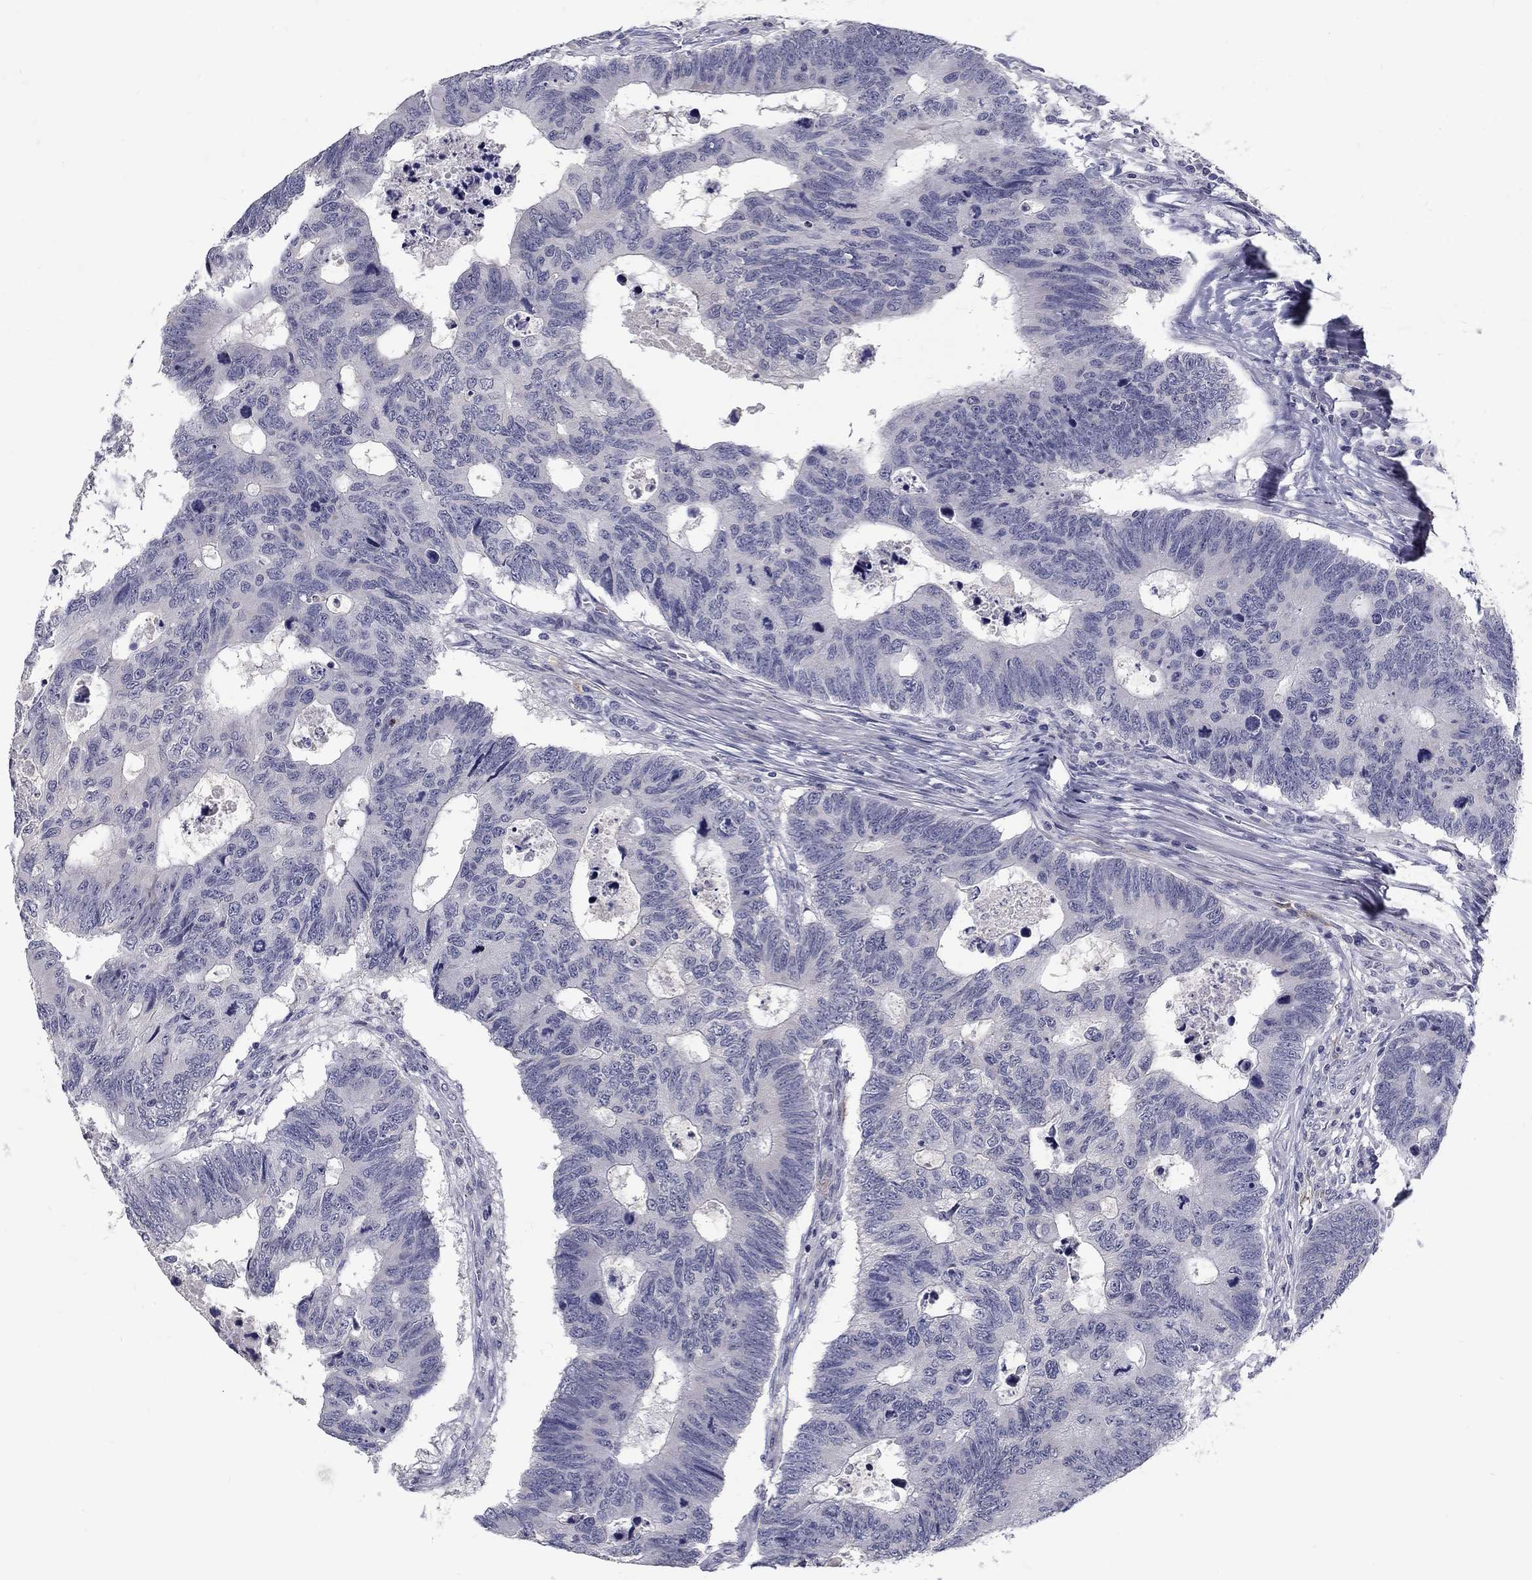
{"staining": {"intensity": "negative", "quantity": "none", "location": "none"}, "tissue": "colorectal cancer", "cell_type": "Tumor cells", "image_type": "cancer", "snomed": [{"axis": "morphology", "description": "Adenocarcinoma, NOS"}, {"axis": "topography", "description": "Colon"}], "caption": "DAB (3,3'-diaminobenzidine) immunohistochemical staining of human colorectal cancer exhibits no significant expression in tumor cells.", "gene": "NOS1", "patient": {"sex": "female", "age": 77}}